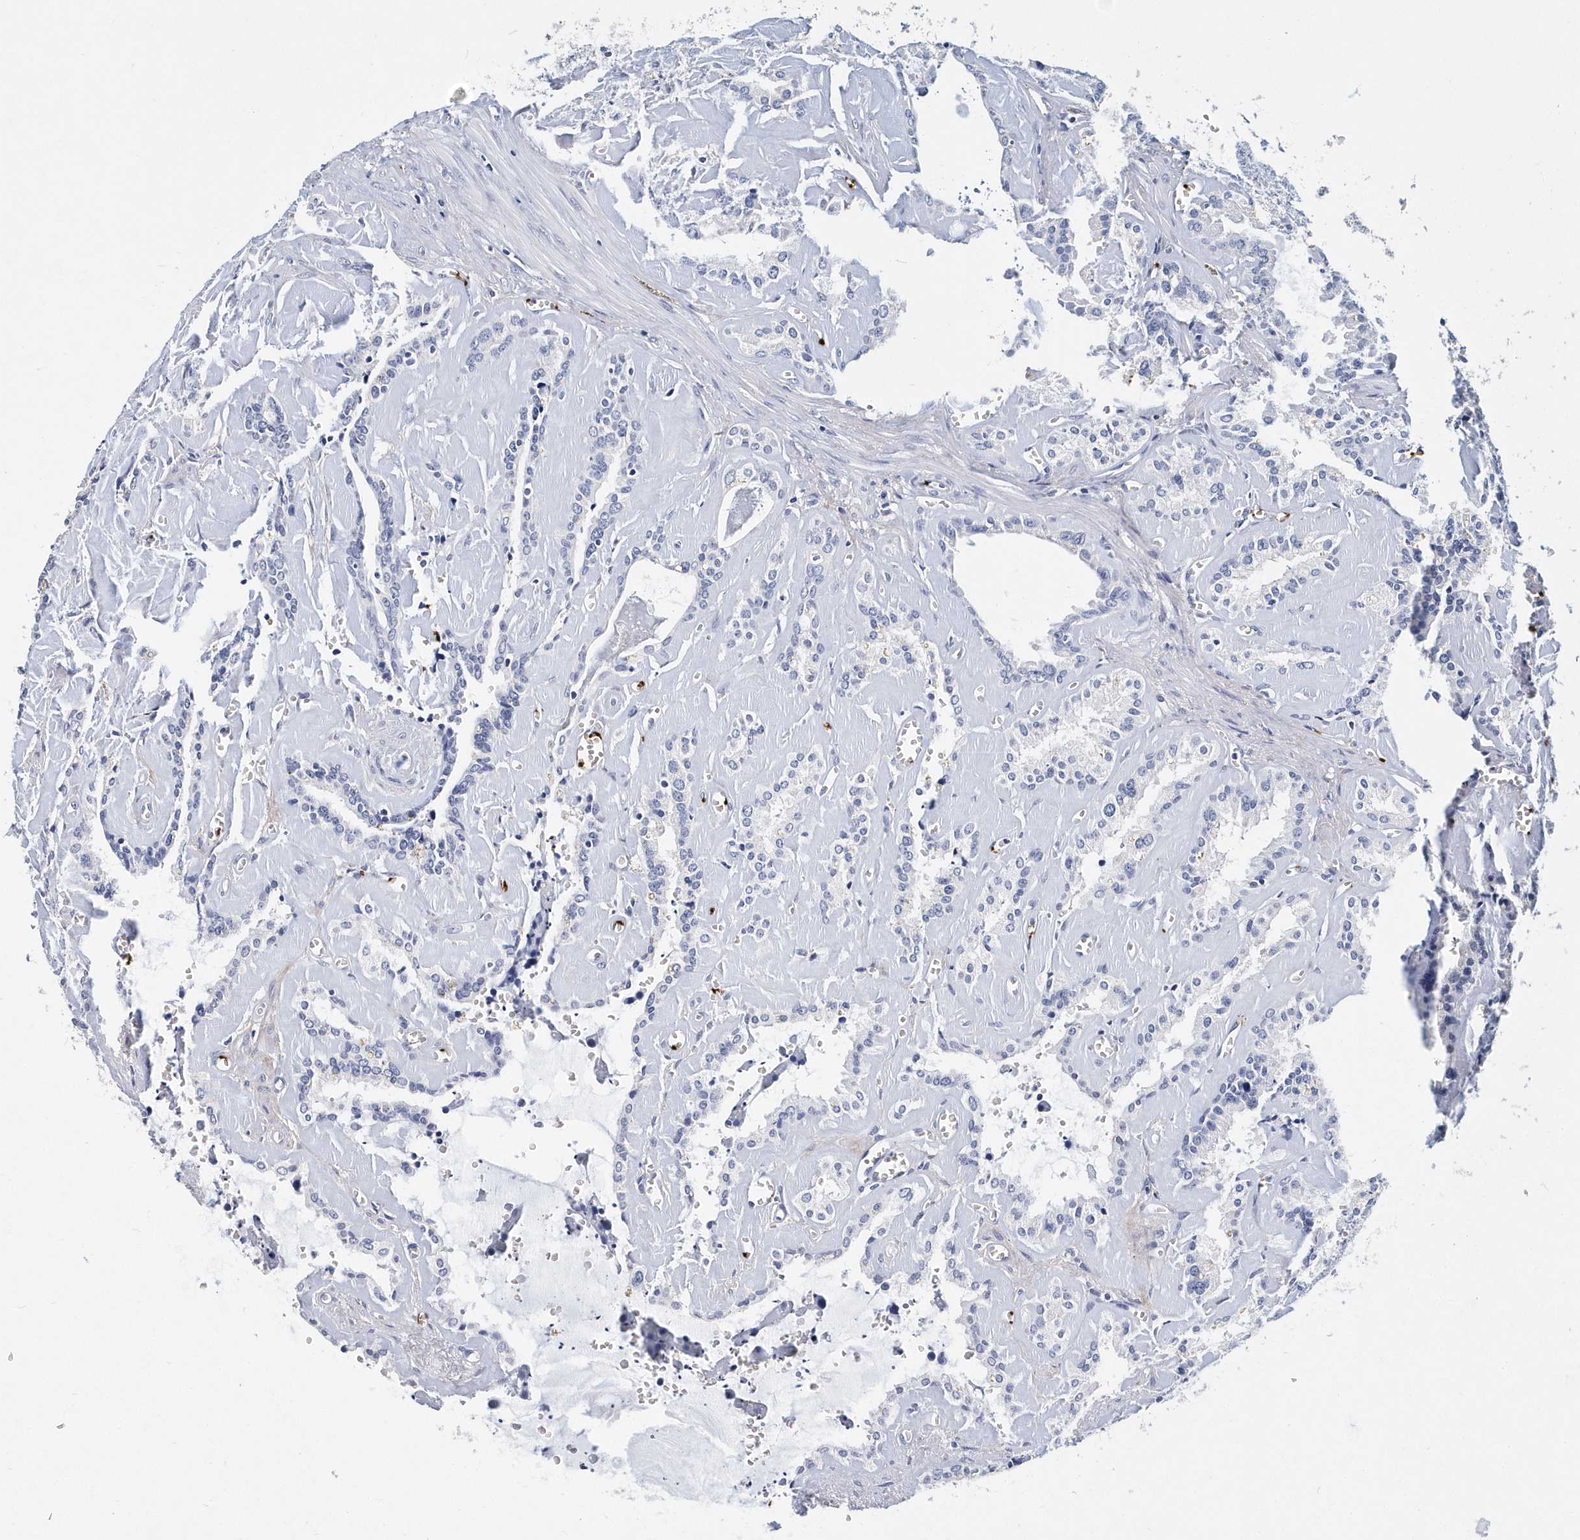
{"staining": {"intensity": "negative", "quantity": "none", "location": "none"}, "tissue": "seminal vesicle", "cell_type": "Glandular cells", "image_type": "normal", "snomed": [{"axis": "morphology", "description": "Normal tissue, NOS"}, {"axis": "topography", "description": "Prostate"}, {"axis": "topography", "description": "Seminal veicle"}], "caption": "Micrograph shows no protein positivity in glandular cells of unremarkable seminal vesicle.", "gene": "ITGA2B", "patient": {"sex": "male", "age": 59}}